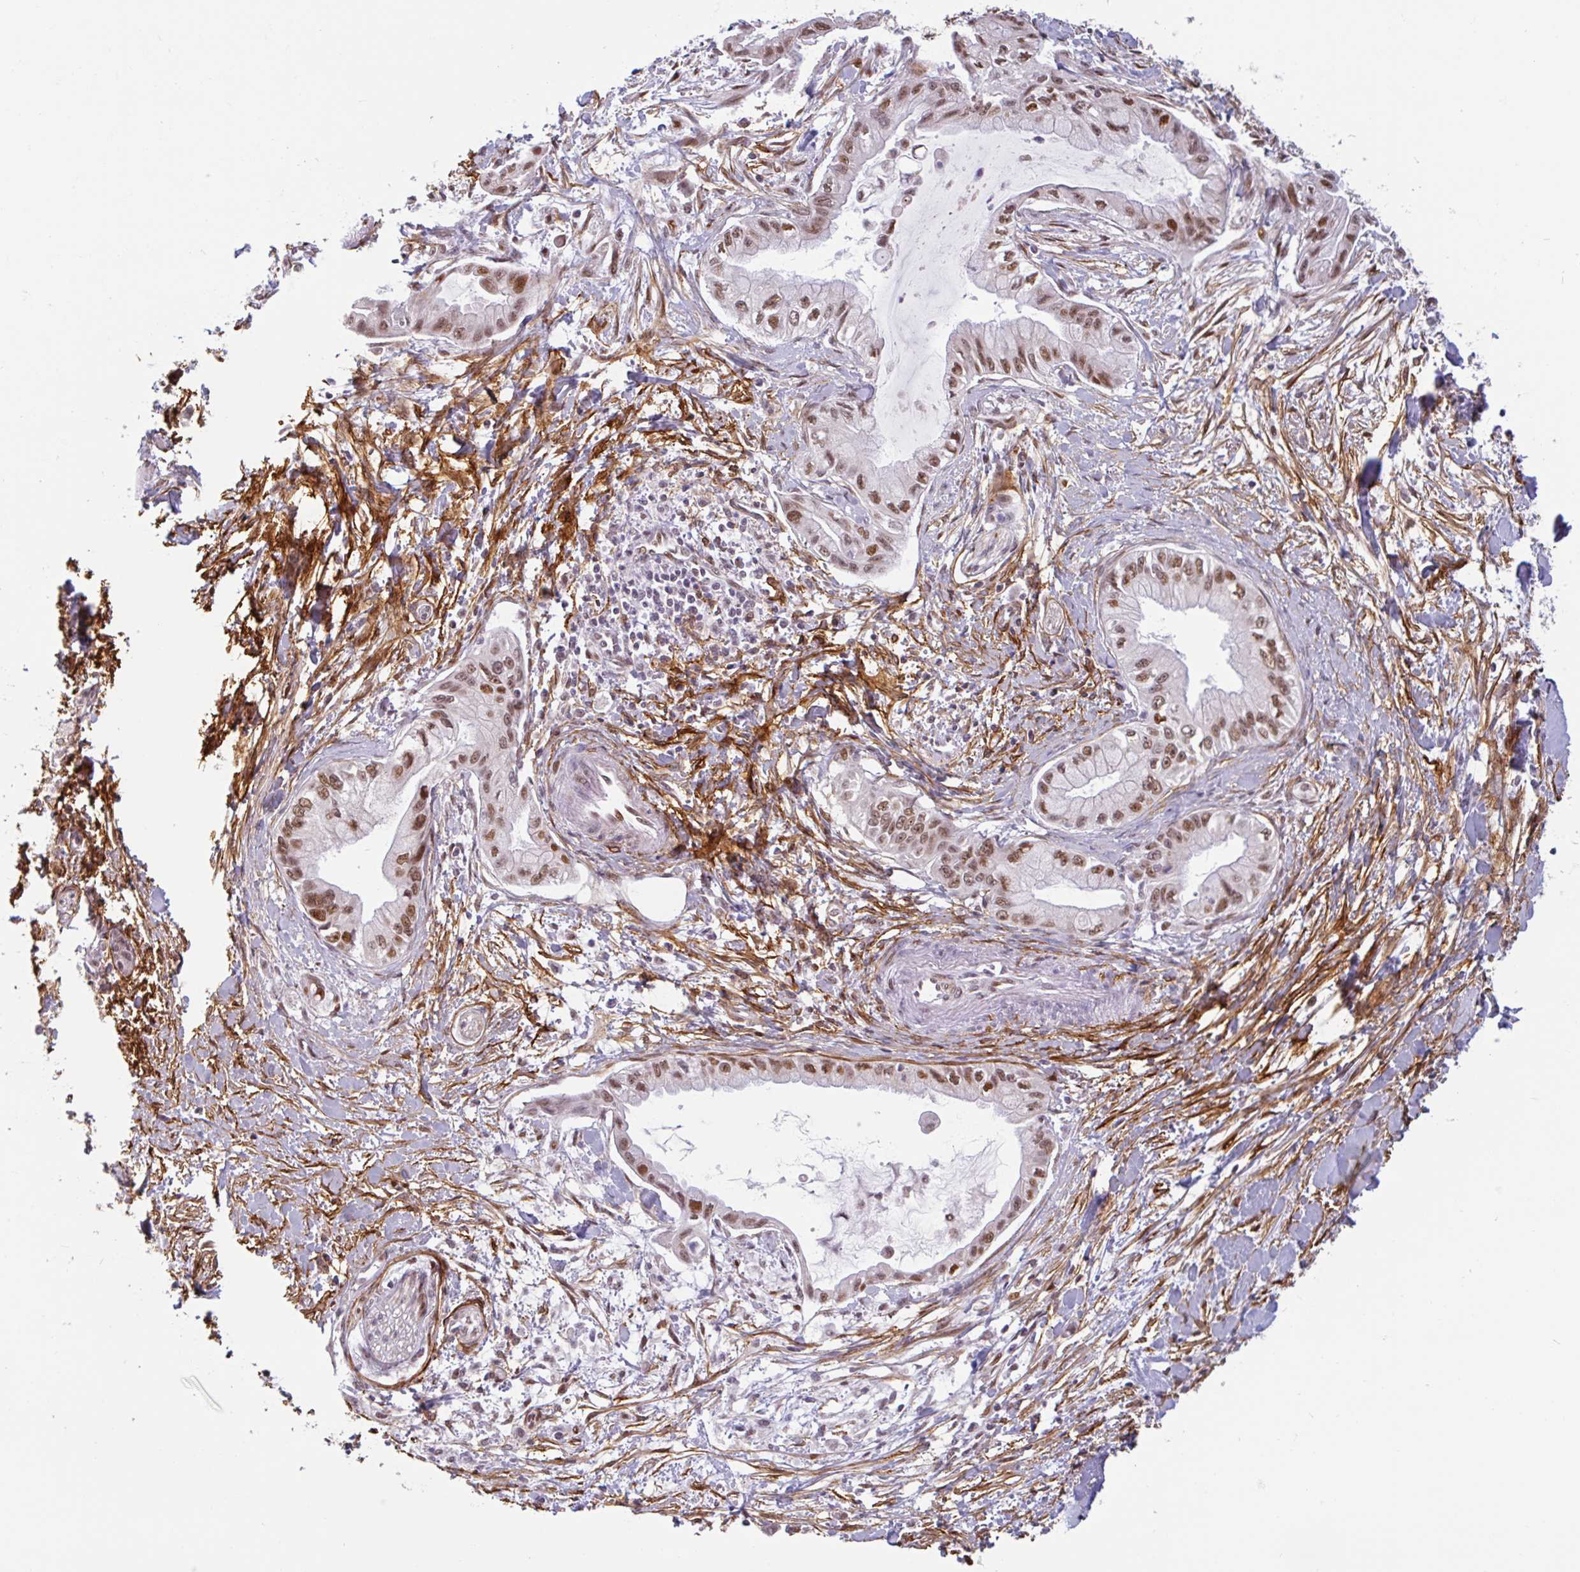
{"staining": {"intensity": "moderate", "quantity": ">75%", "location": "nuclear"}, "tissue": "pancreatic cancer", "cell_type": "Tumor cells", "image_type": "cancer", "snomed": [{"axis": "morphology", "description": "Adenocarcinoma, NOS"}, {"axis": "topography", "description": "Pancreas"}], "caption": "This photomicrograph reveals pancreatic cancer (adenocarcinoma) stained with IHC to label a protein in brown. The nuclear of tumor cells show moderate positivity for the protein. Nuclei are counter-stained blue.", "gene": "TMEM119", "patient": {"sex": "male", "age": 48}}